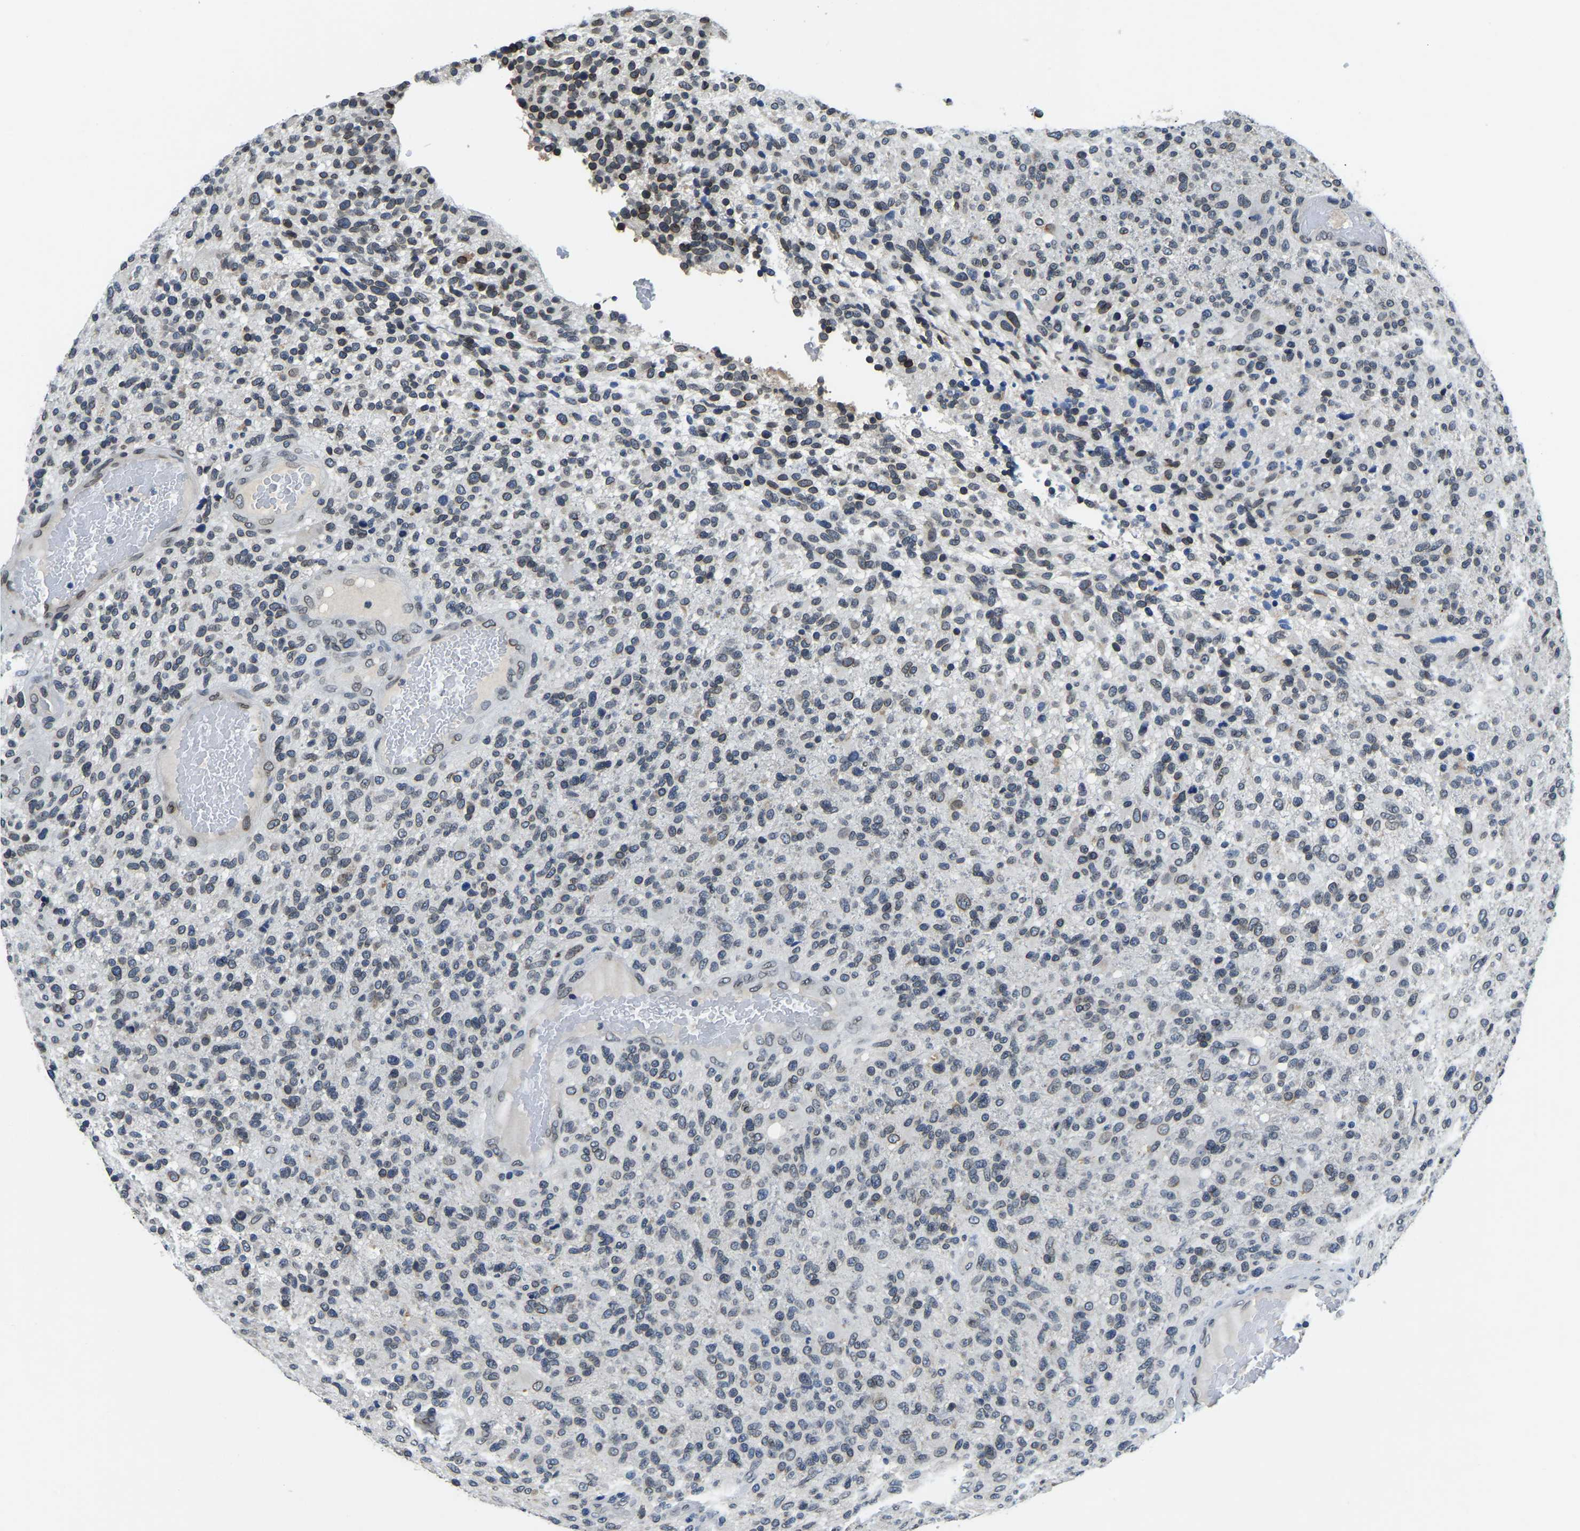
{"staining": {"intensity": "moderate", "quantity": "25%-75%", "location": "cytoplasmic/membranous,nuclear"}, "tissue": "glioma", "cell_type": "Tumor cells", "image_type": "cancer", "snomed": [{"axis": "morphology", "description": "Glioma, malignant, High grade"}, {"axis": "topography", "description": "Brain"}], "caption": "Glioma stained for a protein (brown) displays moderate cytoplasmic/membranous and nuclear positive expression in about 25%-75% of tumor cells.", "gene": "RANBP2", "patient": {"sex": "male", "age": 72}}